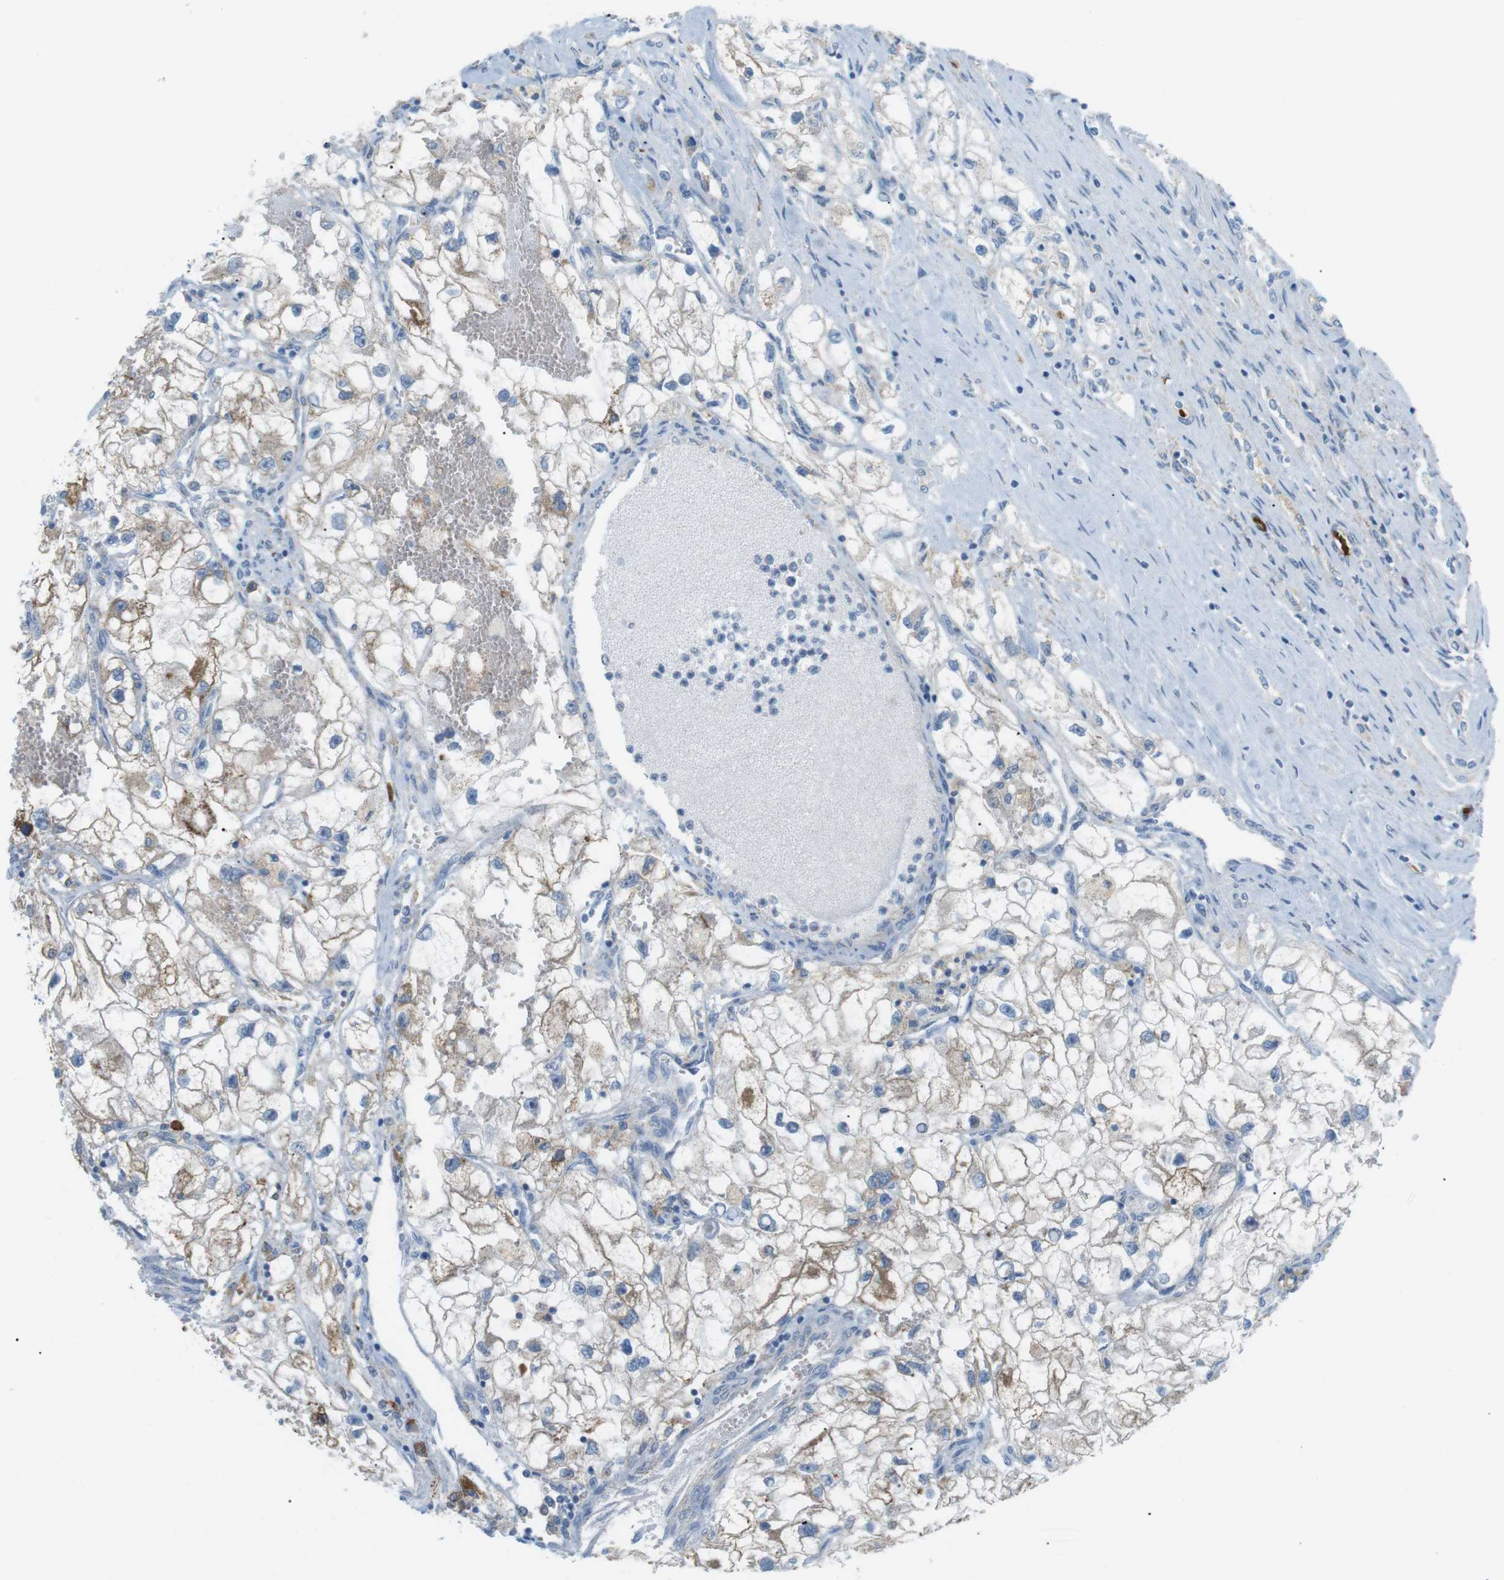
{"staining": {"intensity": "moderate", "quantity": "25%-75%", "location": "cytoplasmic/membranous"}, "tissue": "renal cancer", "cell_type": "Tumor cells", "image_type": "cancer", "snomed": [{"axis": "morphology", "description": "Adenocarcinoma, NOS"}, {"axis": "topography", "description": "Kidney"}], "caption": "IHC of renal adenocarcinoma reveals medium levels of moderate cytoplasmic/membranous expression in about 25%-75% of tumor cells.", "gene": "VAMP1", "patient": {"sex": "female", "age": 70}}